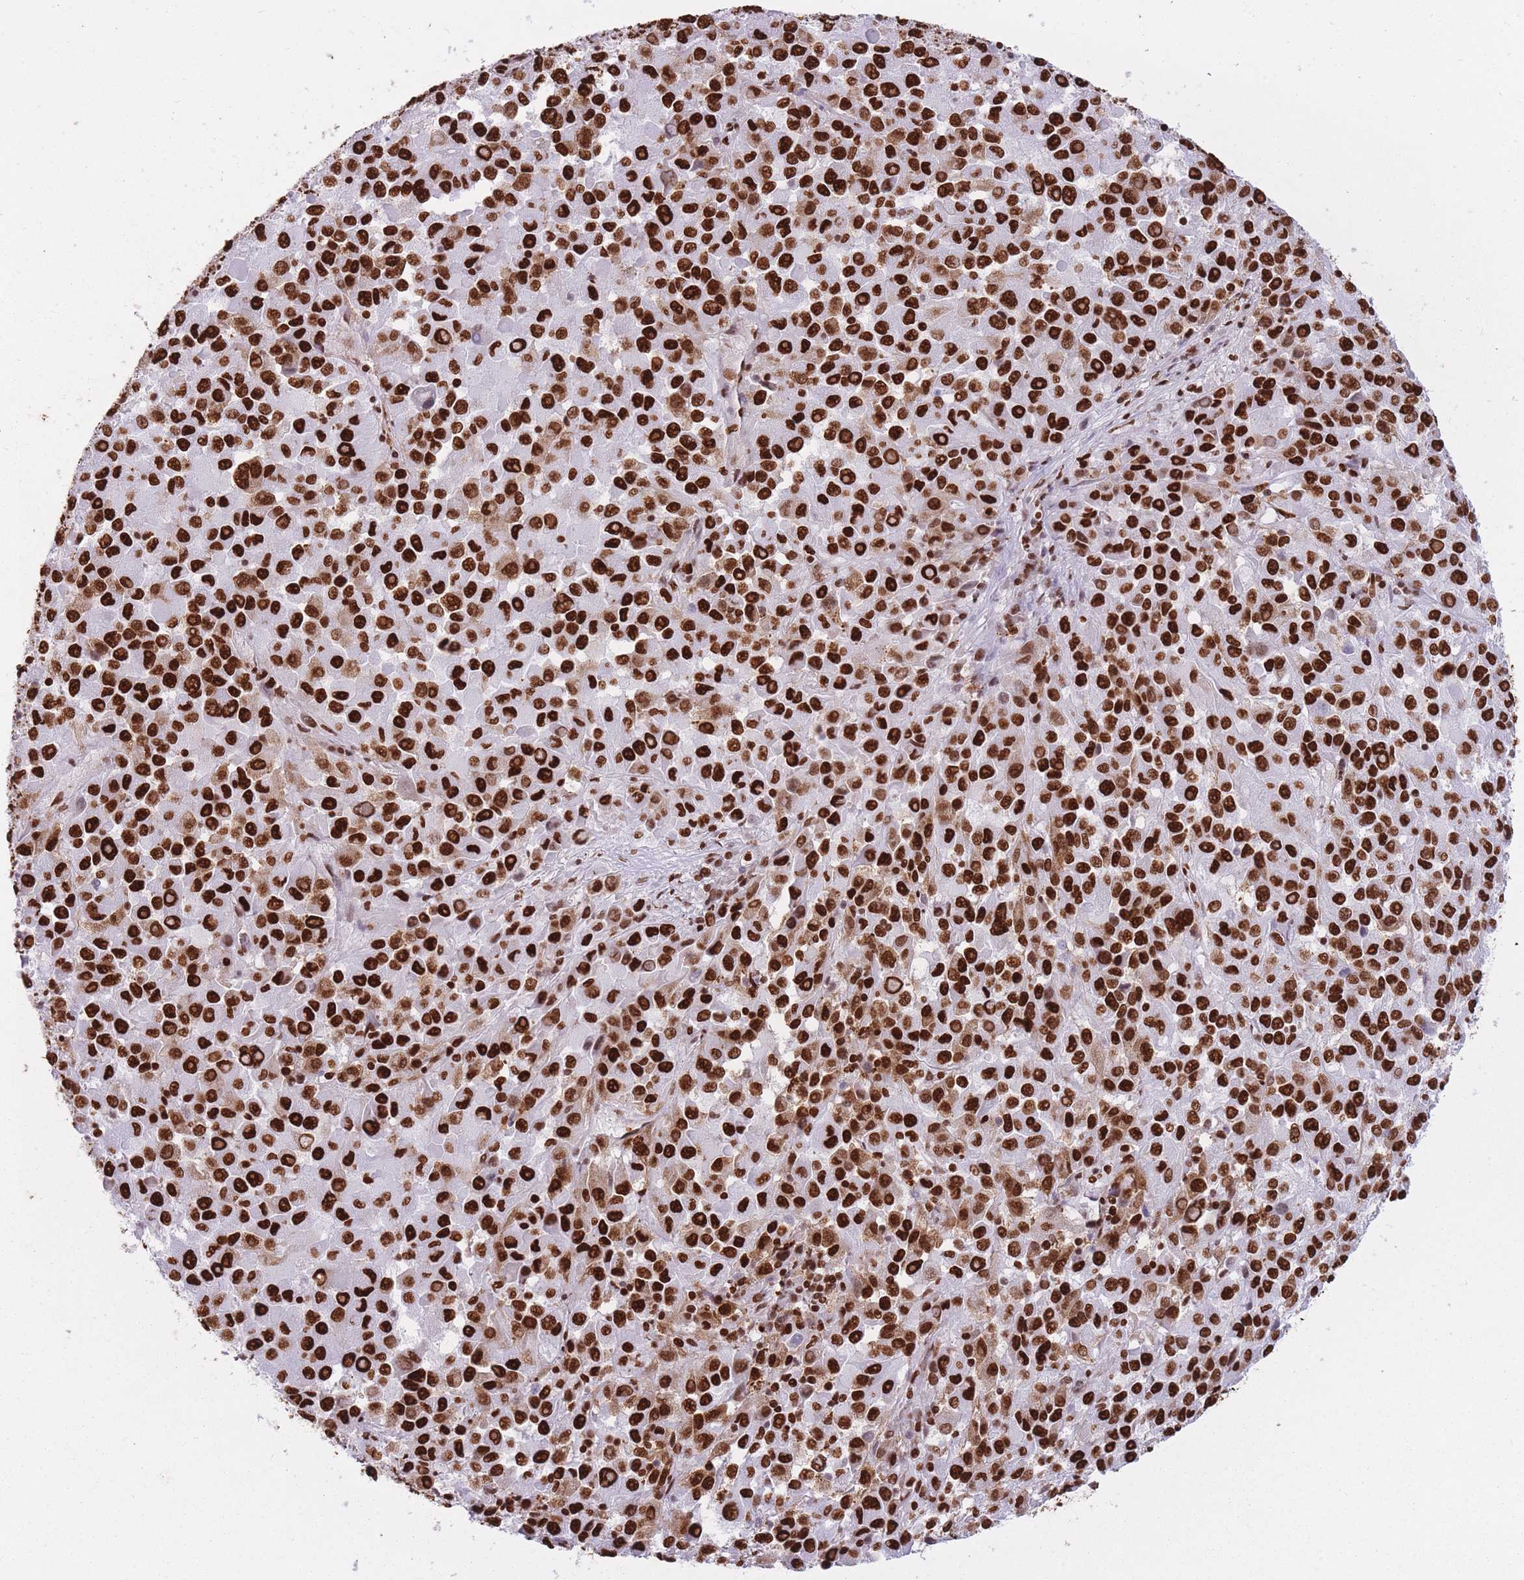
{"staining": {"intensity": "strong", "quantity": ">75%", "location": "nuclear"}, "tissue": "melanoma", "cell_type": "Tumor cells", "image_type": "cancer", "snomed": [{"axis": "morphology", "description": "Malignant melanoma, Metastatic site"}, {"axis": "topography", "description": "Lung"}], "caption": "This is an image of immunohistochemistry (IHC) staining of malignant melanoma (metastatic site), which shows strong staining in the nuclear of tumor cells.", "gene": "HNRNPUL1", "patient": {"sex": "male", "age": 64}}